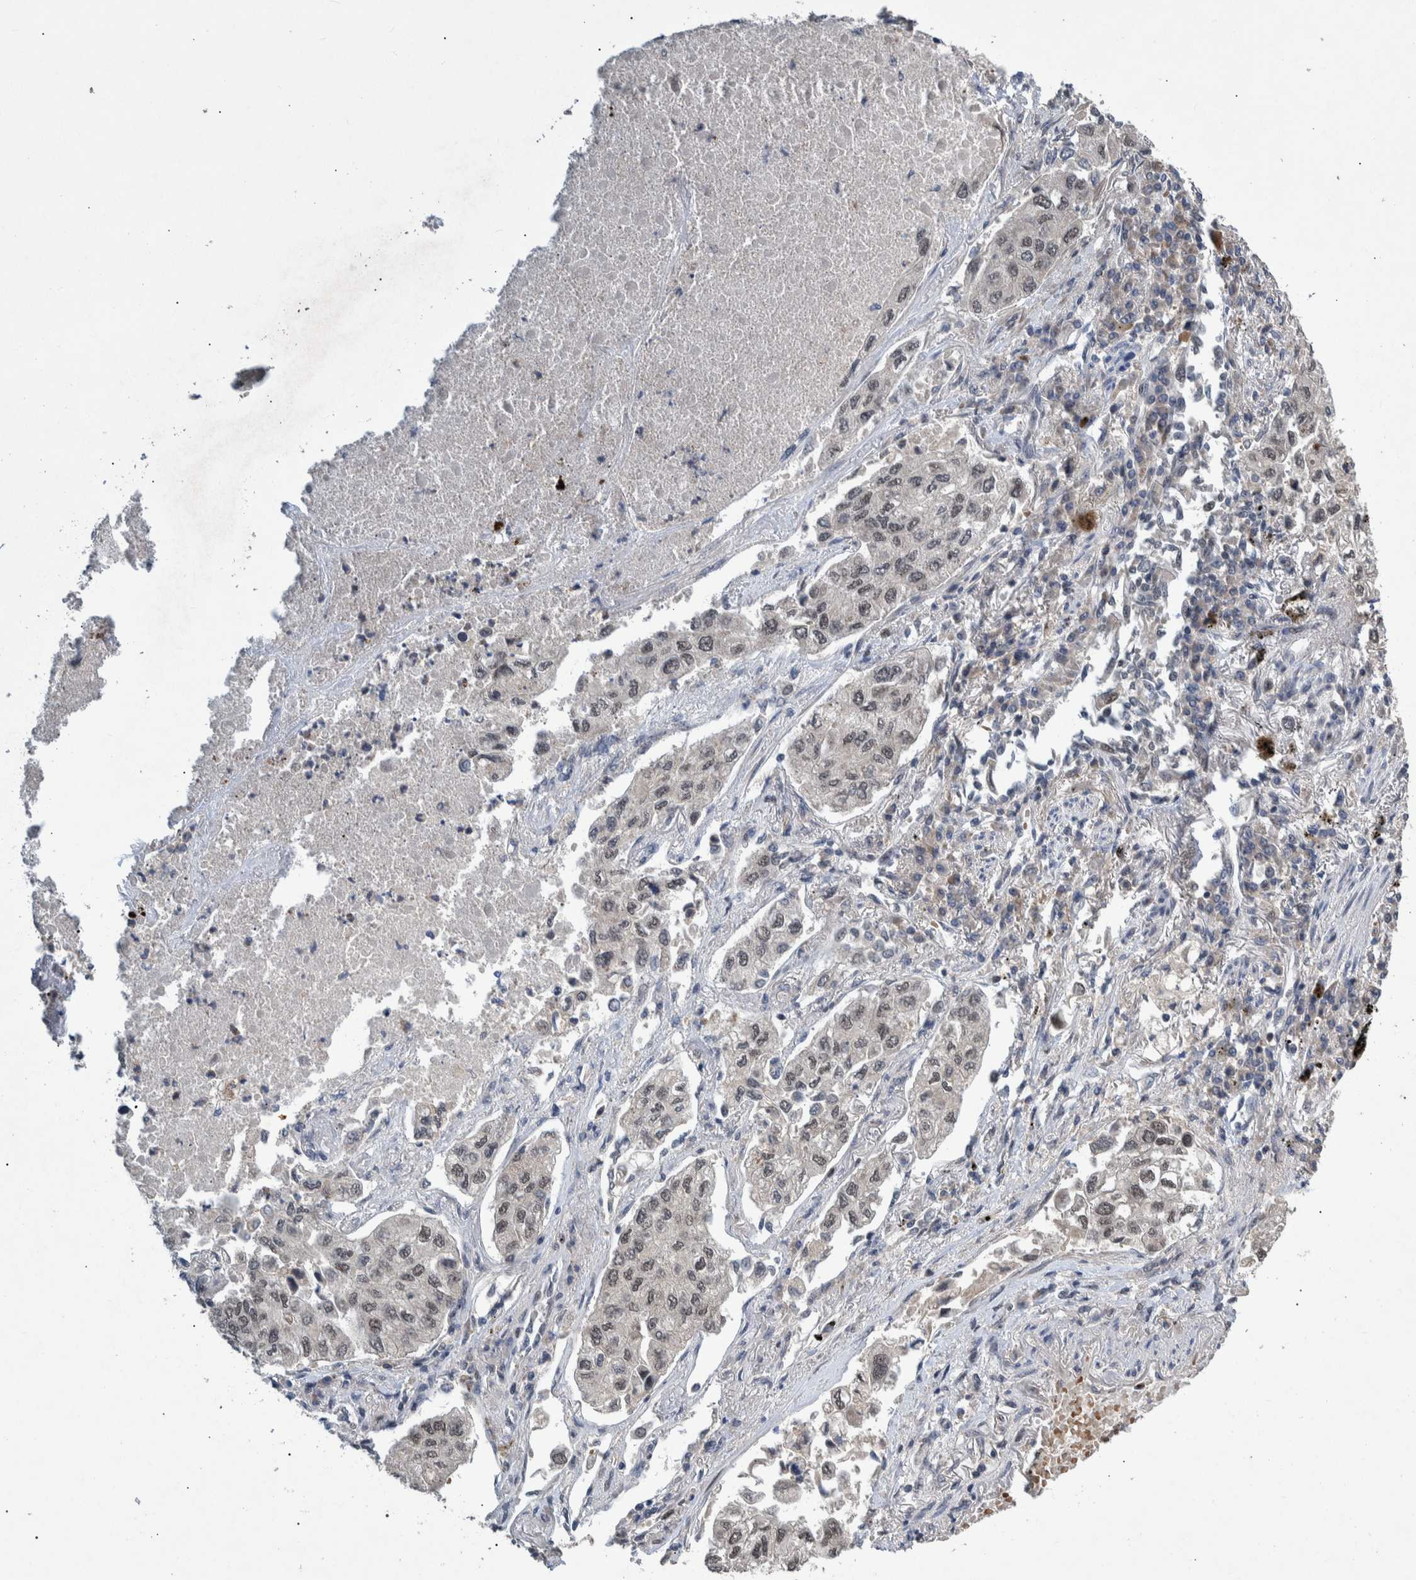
{"staining": {"intensity": "weak", "quantity": ">75%", "location": "nuclear"}, "tissue": "lung cancer", "cell_type": "Tumor cells", "image_type": "cancer", "snomed": [{"axis": "morphology", "description": "Inflammation, NOS"}, {"axis": "morphology", "description": "Adenocarcinoma, NOS"}, {"axis": "topography", "description": "Lung"}], "caption": "Lung cancer (adenocarcinoma) stained with a brown dye displays weak nuclear positive positivity in about >75% of tumor cells.", "gene": "ESRP1", "patient": {"sex": "male", "age": 63}}